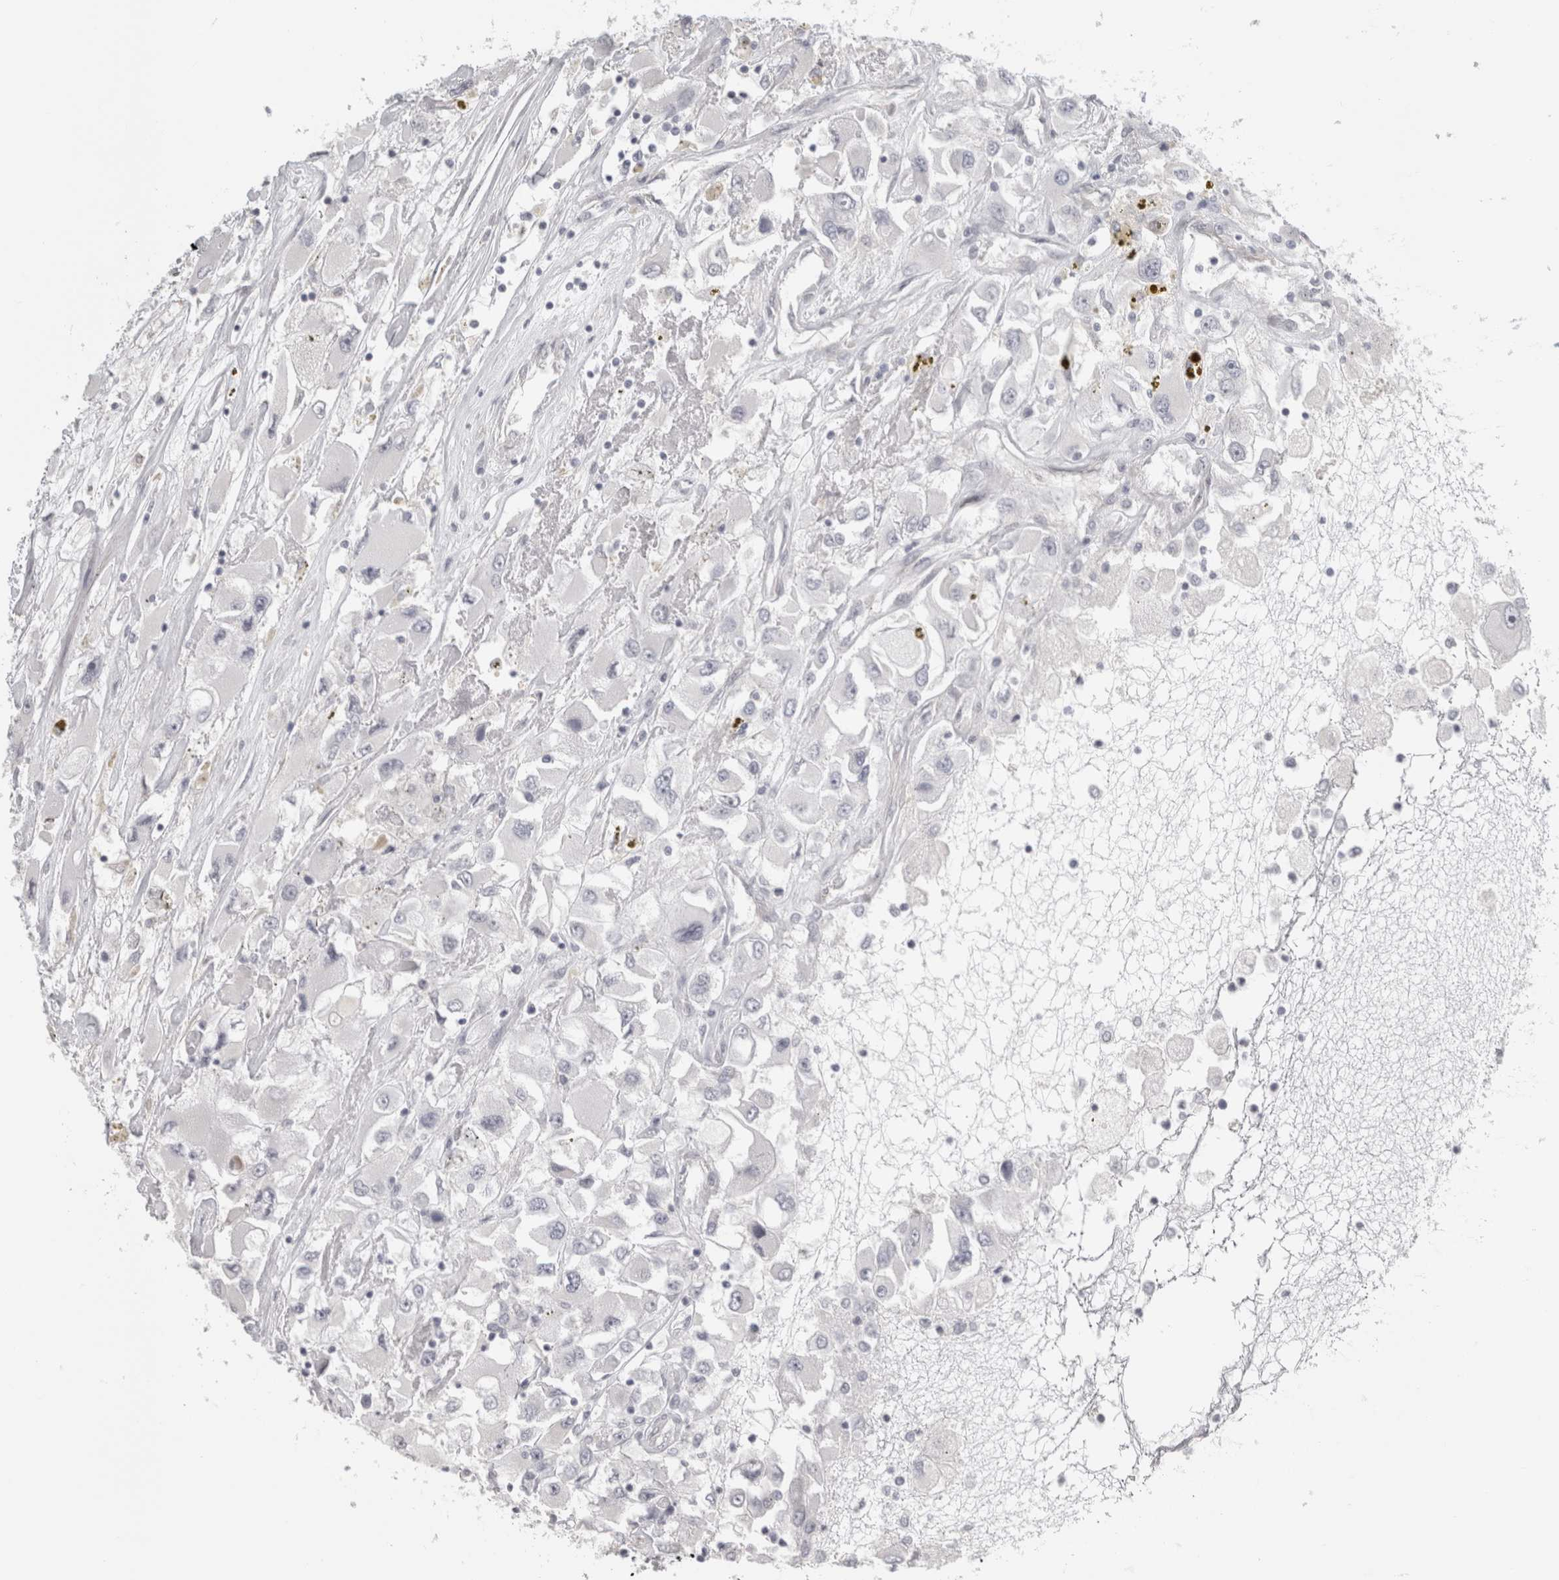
{"staining": {"intensity": "negative", "quantity": "none", "location": "none"}, "tissue": "renal cancer", "cell_type": "Tumor cells", "image_type": "cancer", "snomed": [{"axis": "morphology", "description": "Adenocarcinoma, NOS"}, {"axis": "topography", "description": "Kidney"}], "caption": "An IHC image of renal cancer is shown. There is no staining in tumor cells of renal cancer.", "gene": "FBLIM1", "patient": {"sex": "female", "age": 52}}